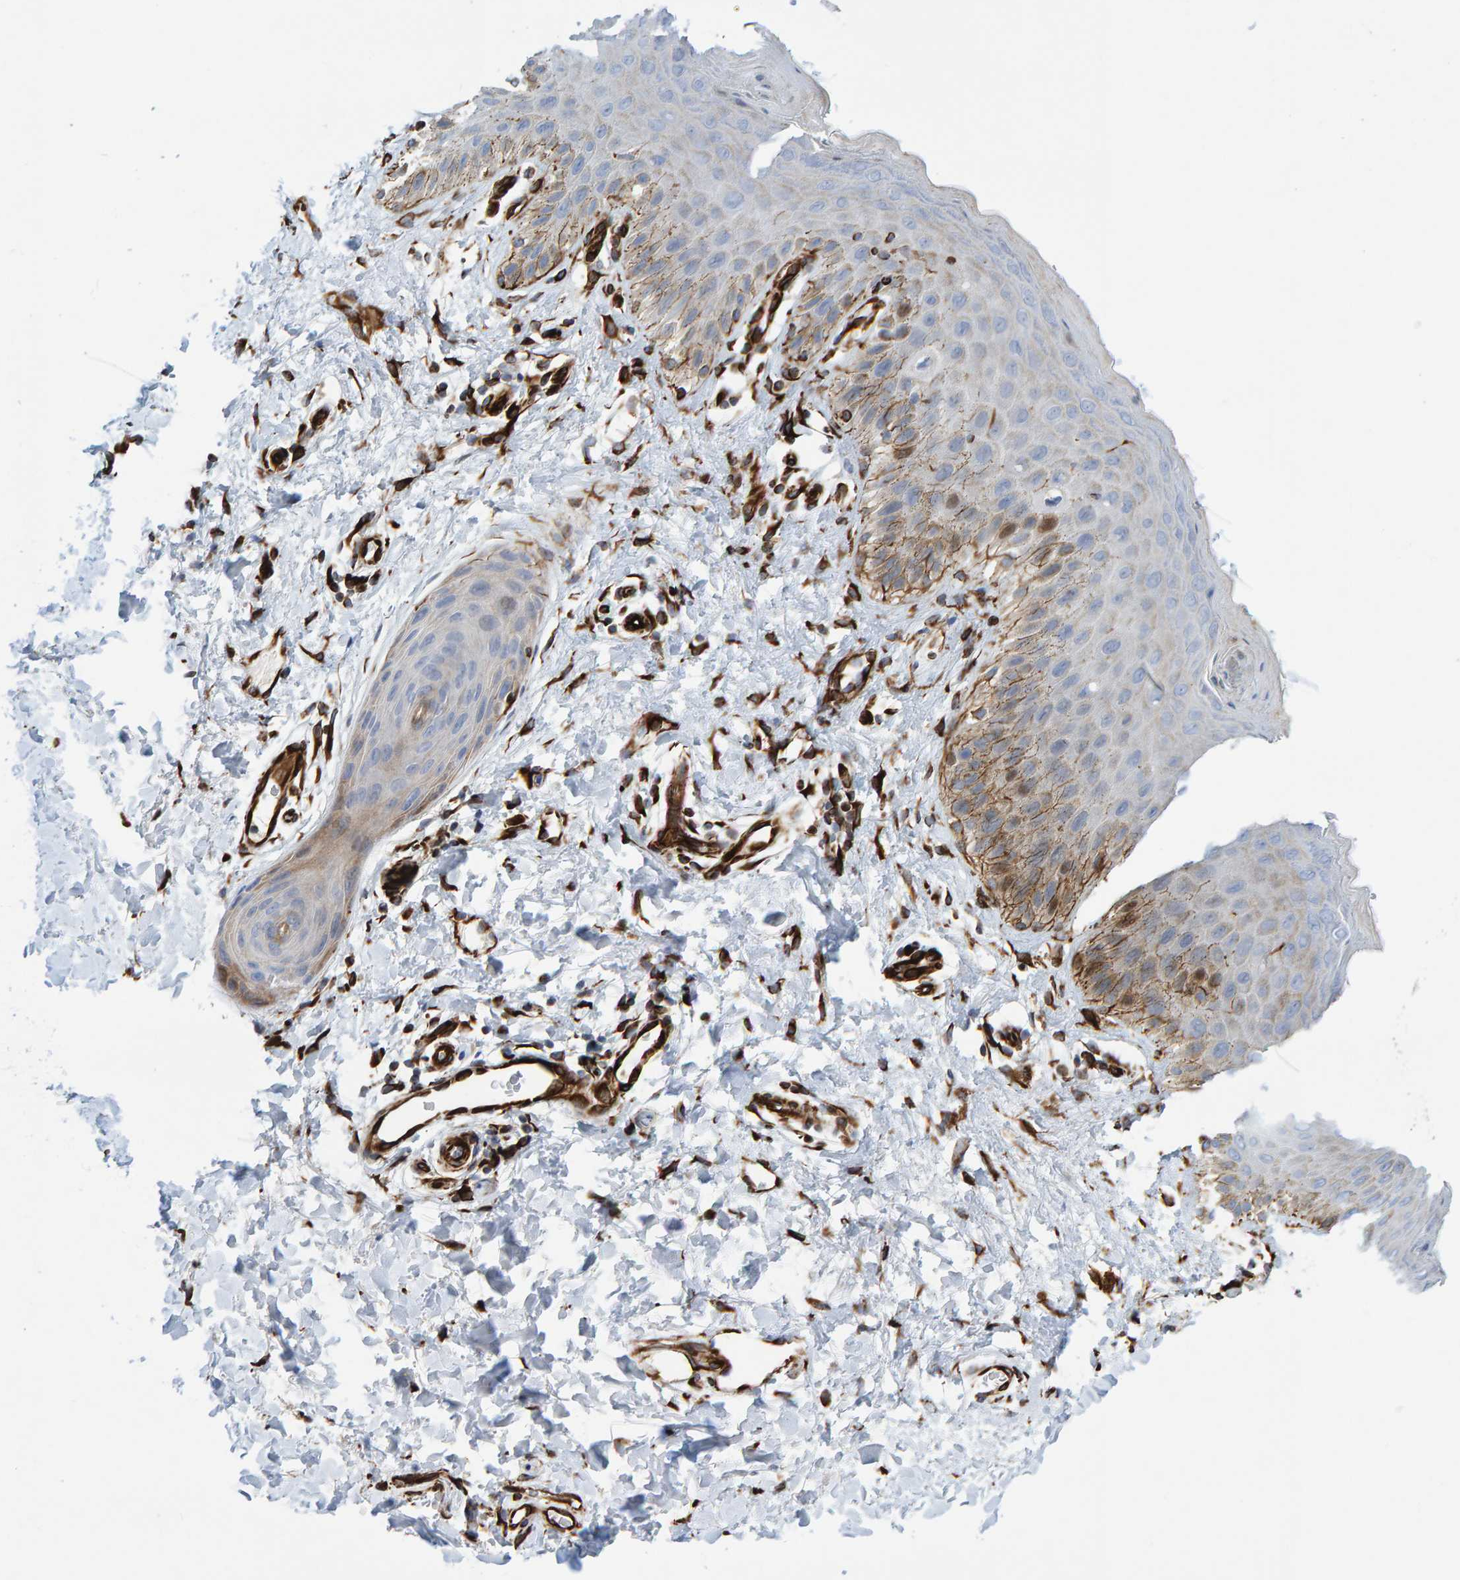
{"staining": {"intensity": "moderate", "quantity": "<25%", "location": "cytoplasmic/membranous"}, "tissue": "skin", "cell_type": "Epidermal cells", "image_type": "normal", "snomed": [{"axis": "morphology", "description": "Normal tissue, NOS"}, {"axis": "topography", "description": "Anal"}], "caption": "Immunohistochemical staining of benign human skin displays moderate cytoplasmic/membranous protein staining in about <25% of epidermal cells. The staining was performed using DAB (3,3'-diaminobenzidine), with brown indicating positive protein expression. Nuclei are stained blue with hematoxylin.", "gene": "POLG2", "patient": {"sex": "male", "age": 44}}